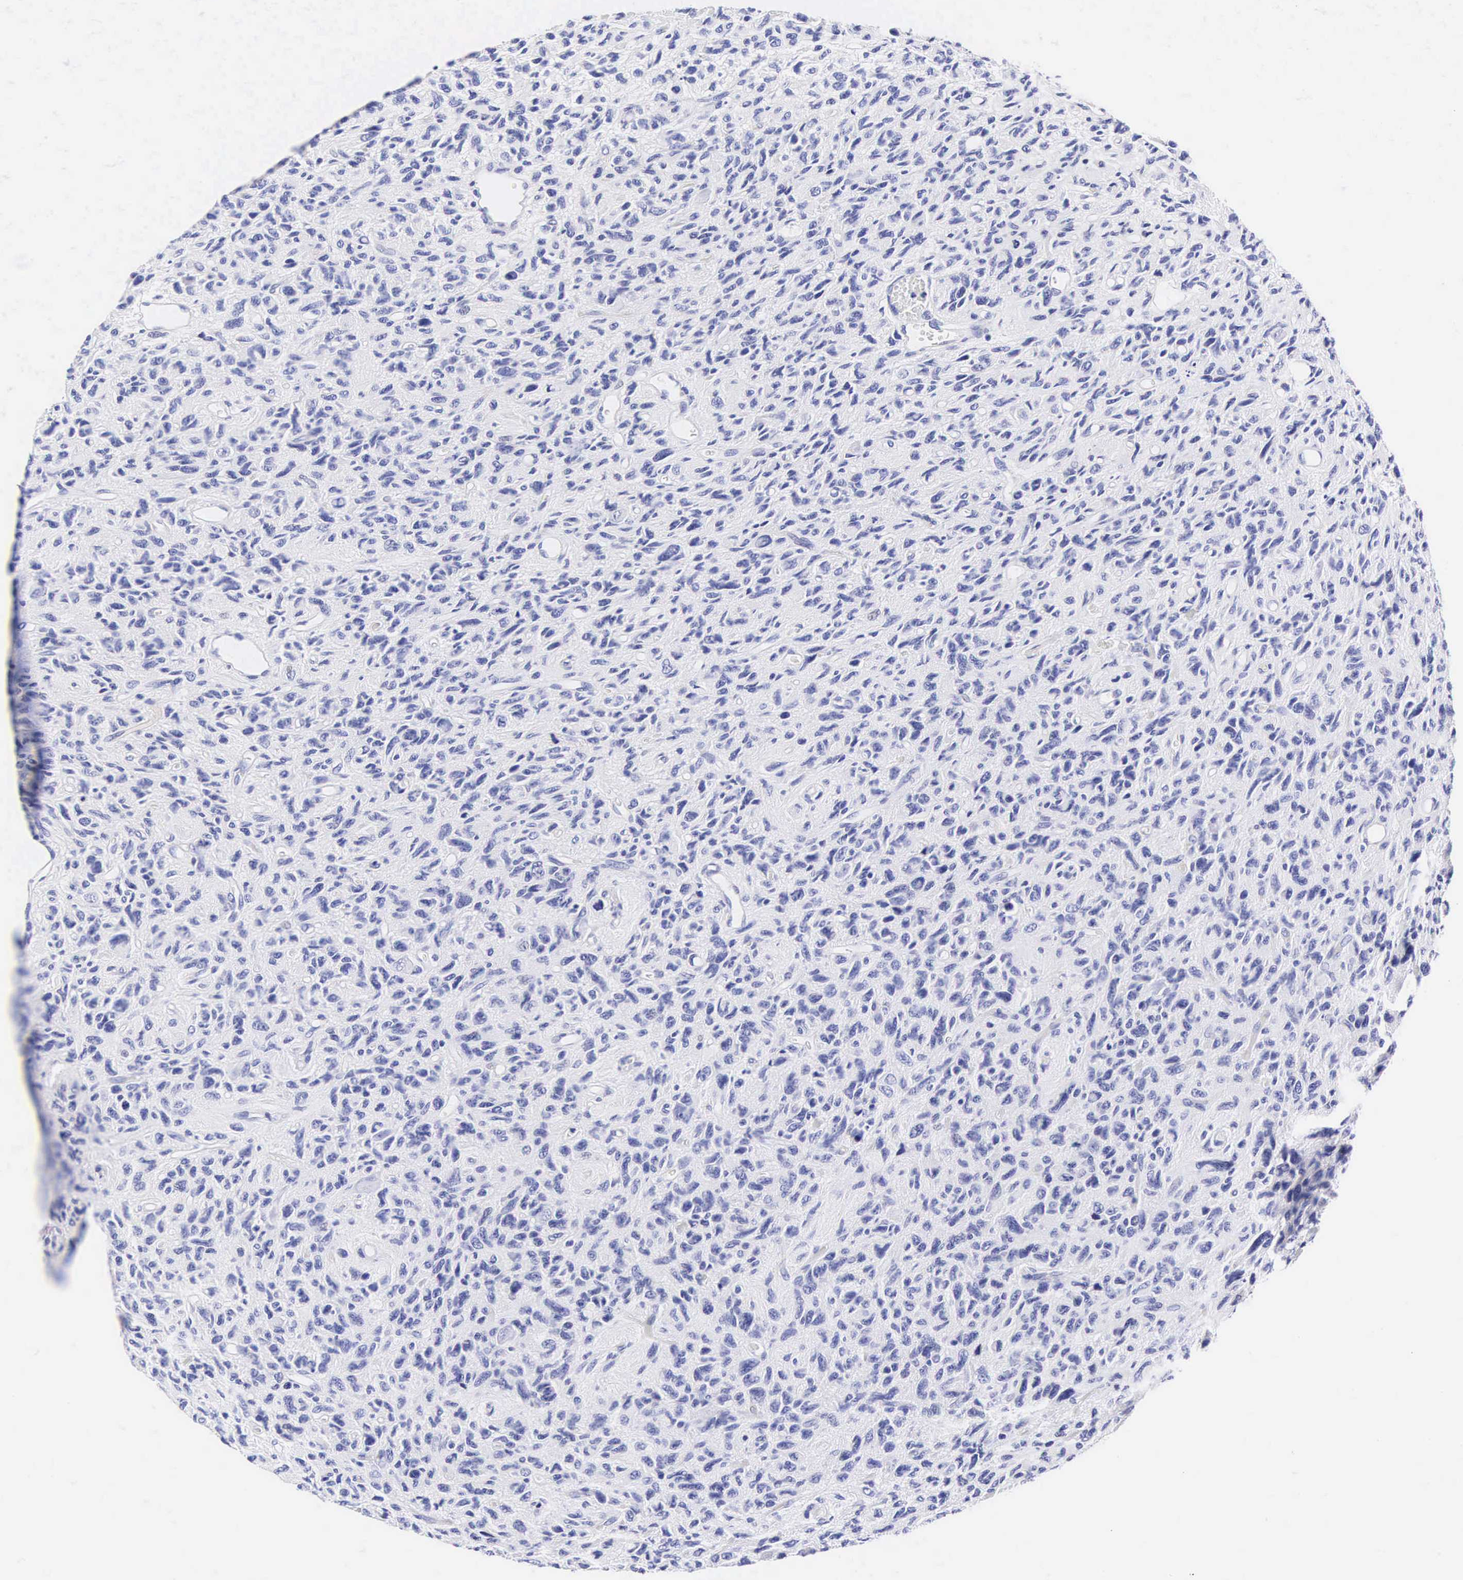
{"staining": {"intensity": "negative", "quantity": "none", "location": "none"}, "tissue": "glioma", "cell_type": "Tumor cells", "image_type": "cancer", "snomed": [{"axis": "morphology", "description": "Glioma, malignant, High grade"}, {"axis": "topography", "description": "Brain"}], "caption": "High power microscopy micrograph of an immunohistochemistry (IHC) photomicrograph of high-grade glioma (malignant), revealing no significant positivity in tumor cells. The staining was performed using DAB to visualize the protein expression in brown, while the nuclei were stained in blue with hematoxylin (Magnification: 20x).", "gene": "CNN1", "patient": {"sex": "female", "age": 60}}